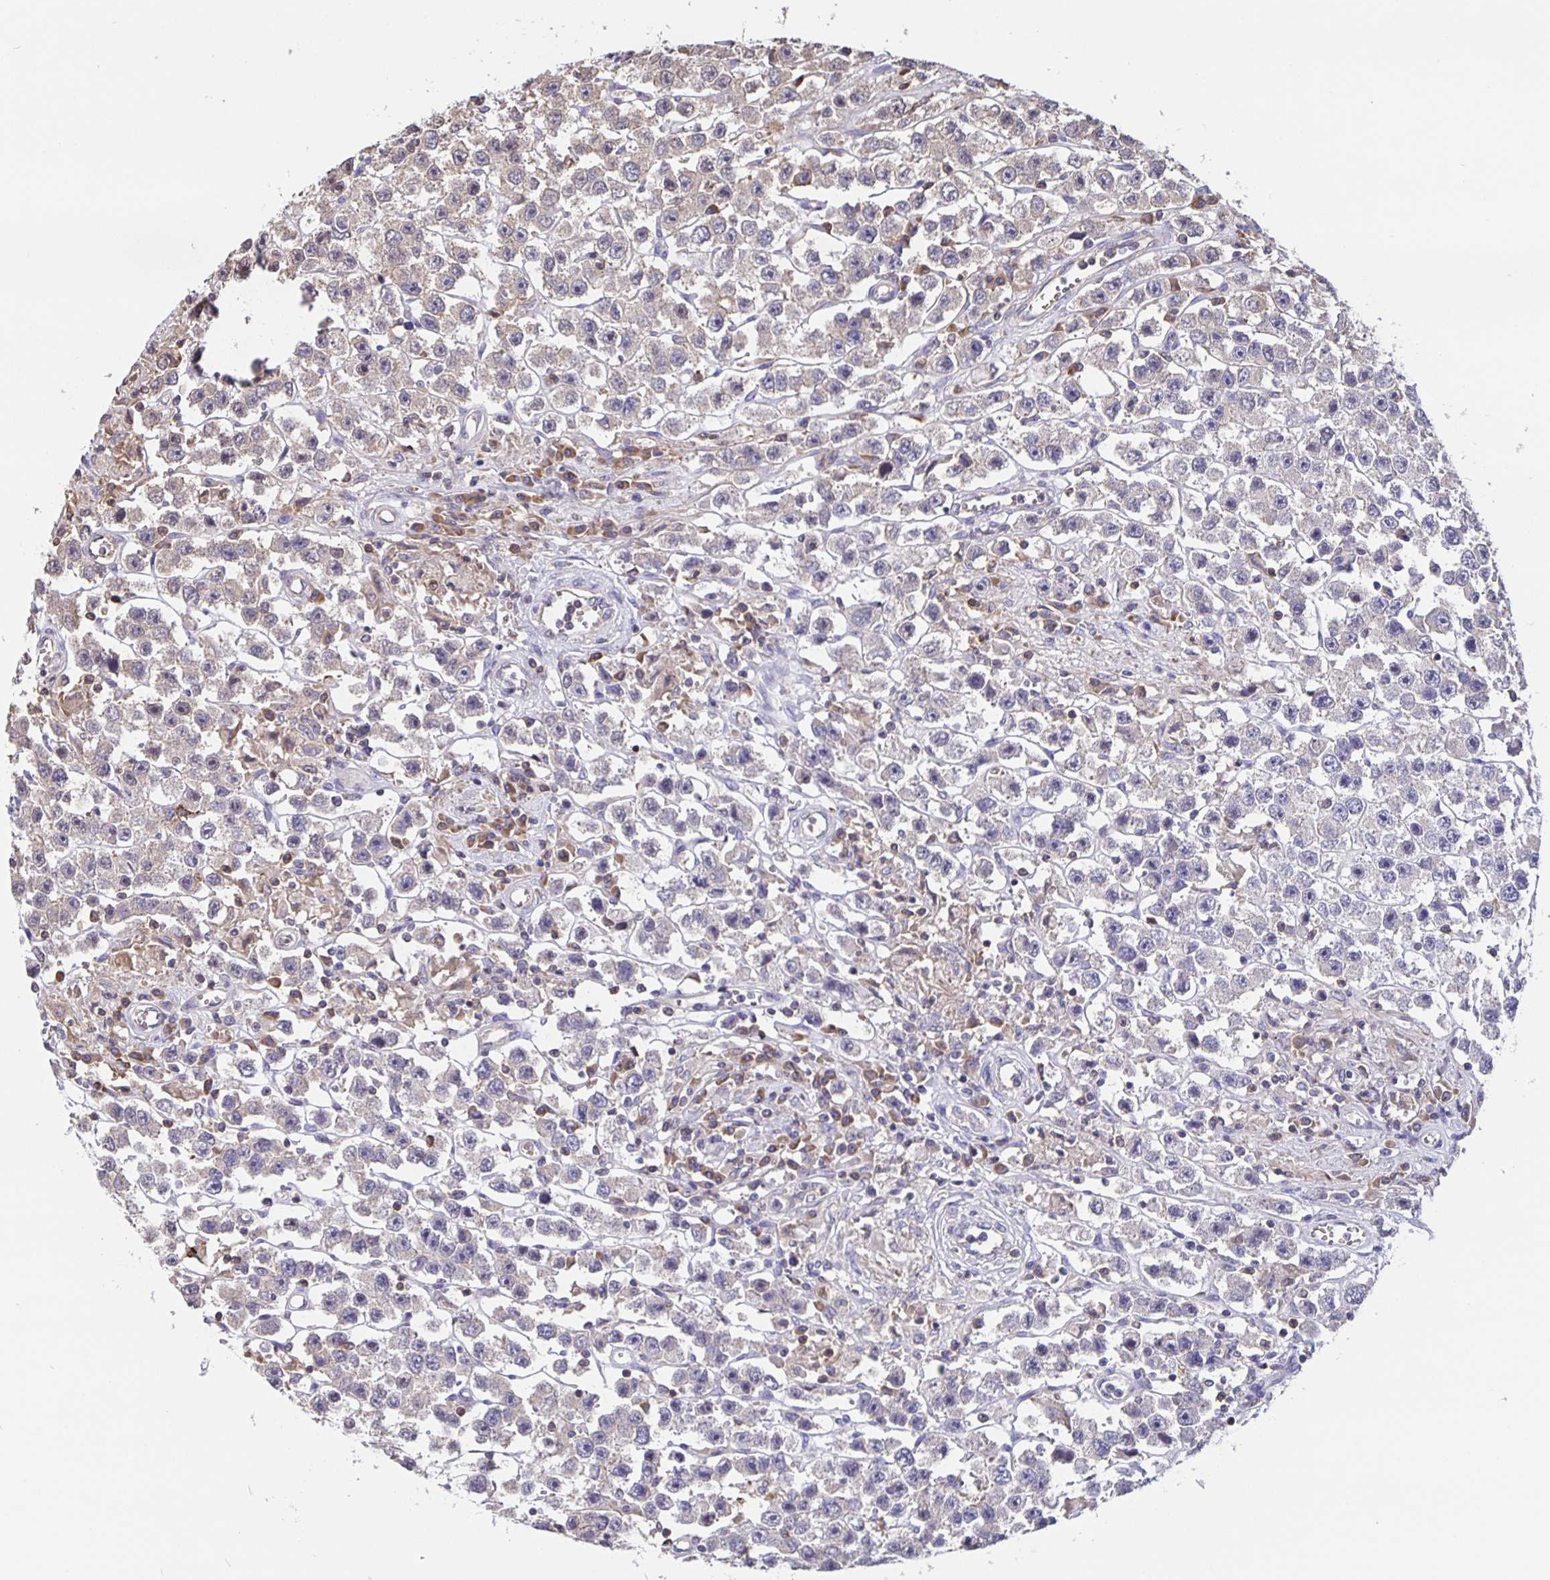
{"staining": {"intensity": "weak", "quantity": "<25%", "location": "cytoplasmic/membranous"}, "tissue": "testis cancer", "cell_type": "Tumor cells", "image_type": "cancer", "snomed": [{"axis": "morphology", "description": "Seminoma, NOS"}, {"axis": "topography", "description": "Testis"}], "caption": "This is an IHC photomicrograph of seminoma (testis). There is no staining in tumor cells.", "gene": "FEM1C", "patient": {"sex": "male", "age": 45}}